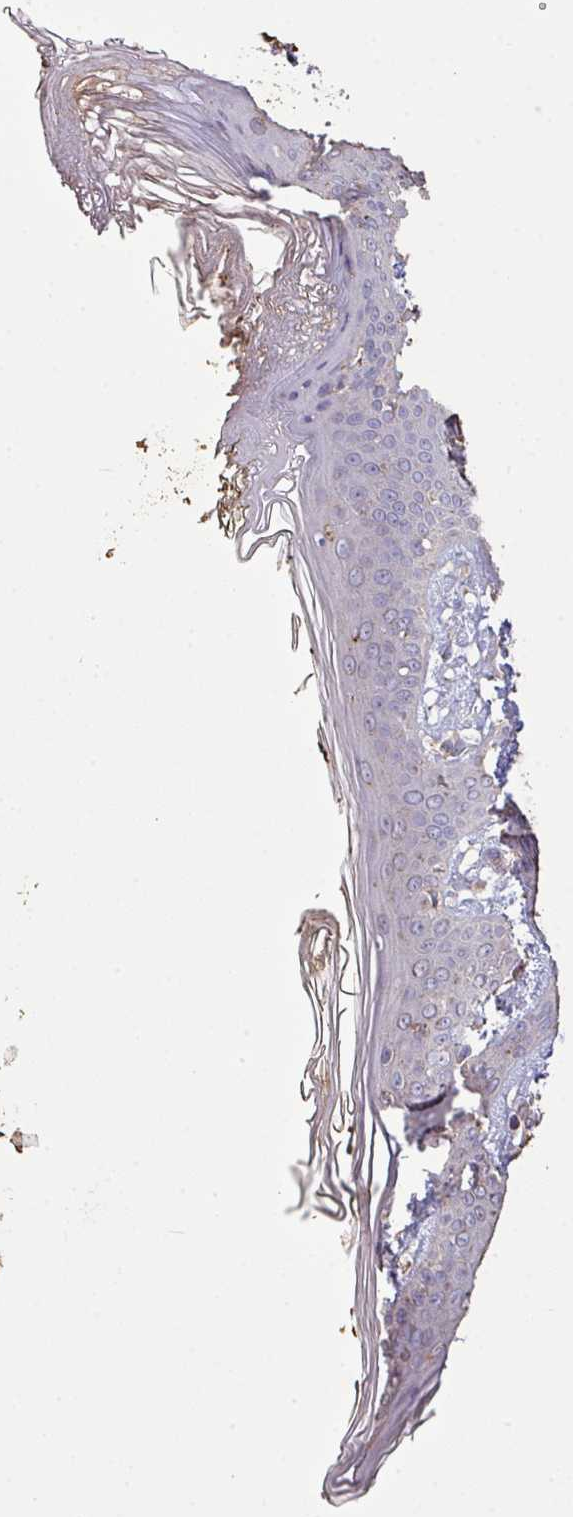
{"staining": {"intensity": "negative", "quantity": "none", "location": "none"}, "tissue": "skin", "cell_type": "Fibroblasts", "image_type": "normal", "snomed": [{"axis": "morphology", "description": "Normal tissue, NOS"}, {"axis": "topography", "description": "Skin"}], "caption": "Immunohistochemical staining of benign skin reveals no significant positivity in fibroblasts.", "gene": "CAMK2A", "patient": {"sex": "female", "age": 34}}